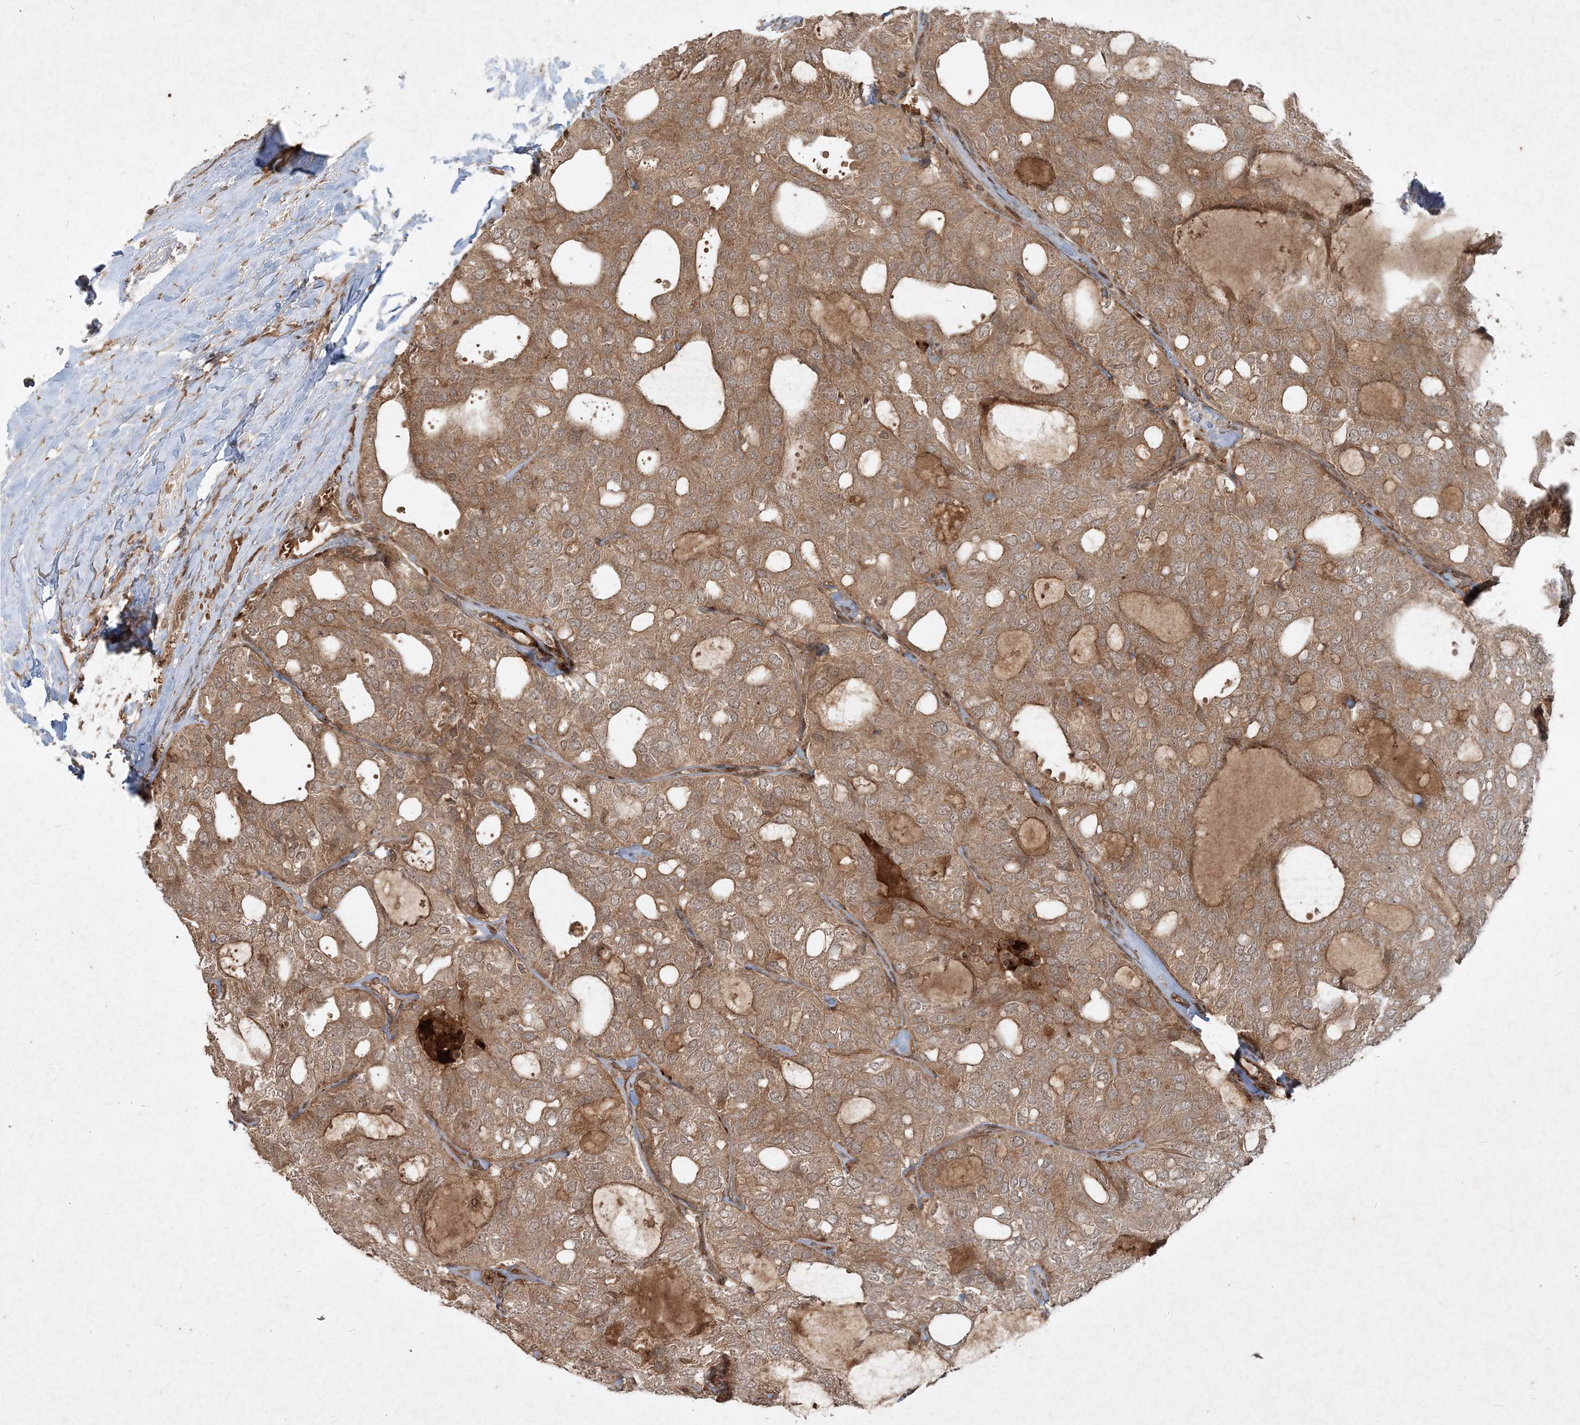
{"staining": {"intensity": "moderate", "quantity": ">75%", "location": "cytoplasmic/membranous"}, "tissue": "thyroid cancer", "cell_type": "Tumor cells", "image_type": "cancer", "snomed": [{"axis": "morphology", "description": "Follicular adenoma carcinoma, NOS"}, {"axis": "topography", "description": "Thyroid gland"}], "caption": "A micrograph of thyroid cancer stained for a protein displays moderate cytoplasmic/membranous brown staining in tumor cells. The protein of interest is shown in brown color, while the nuclei are stained blue.", "gene": "NARS1", "patient": {"sex": "male", "age": 75}}